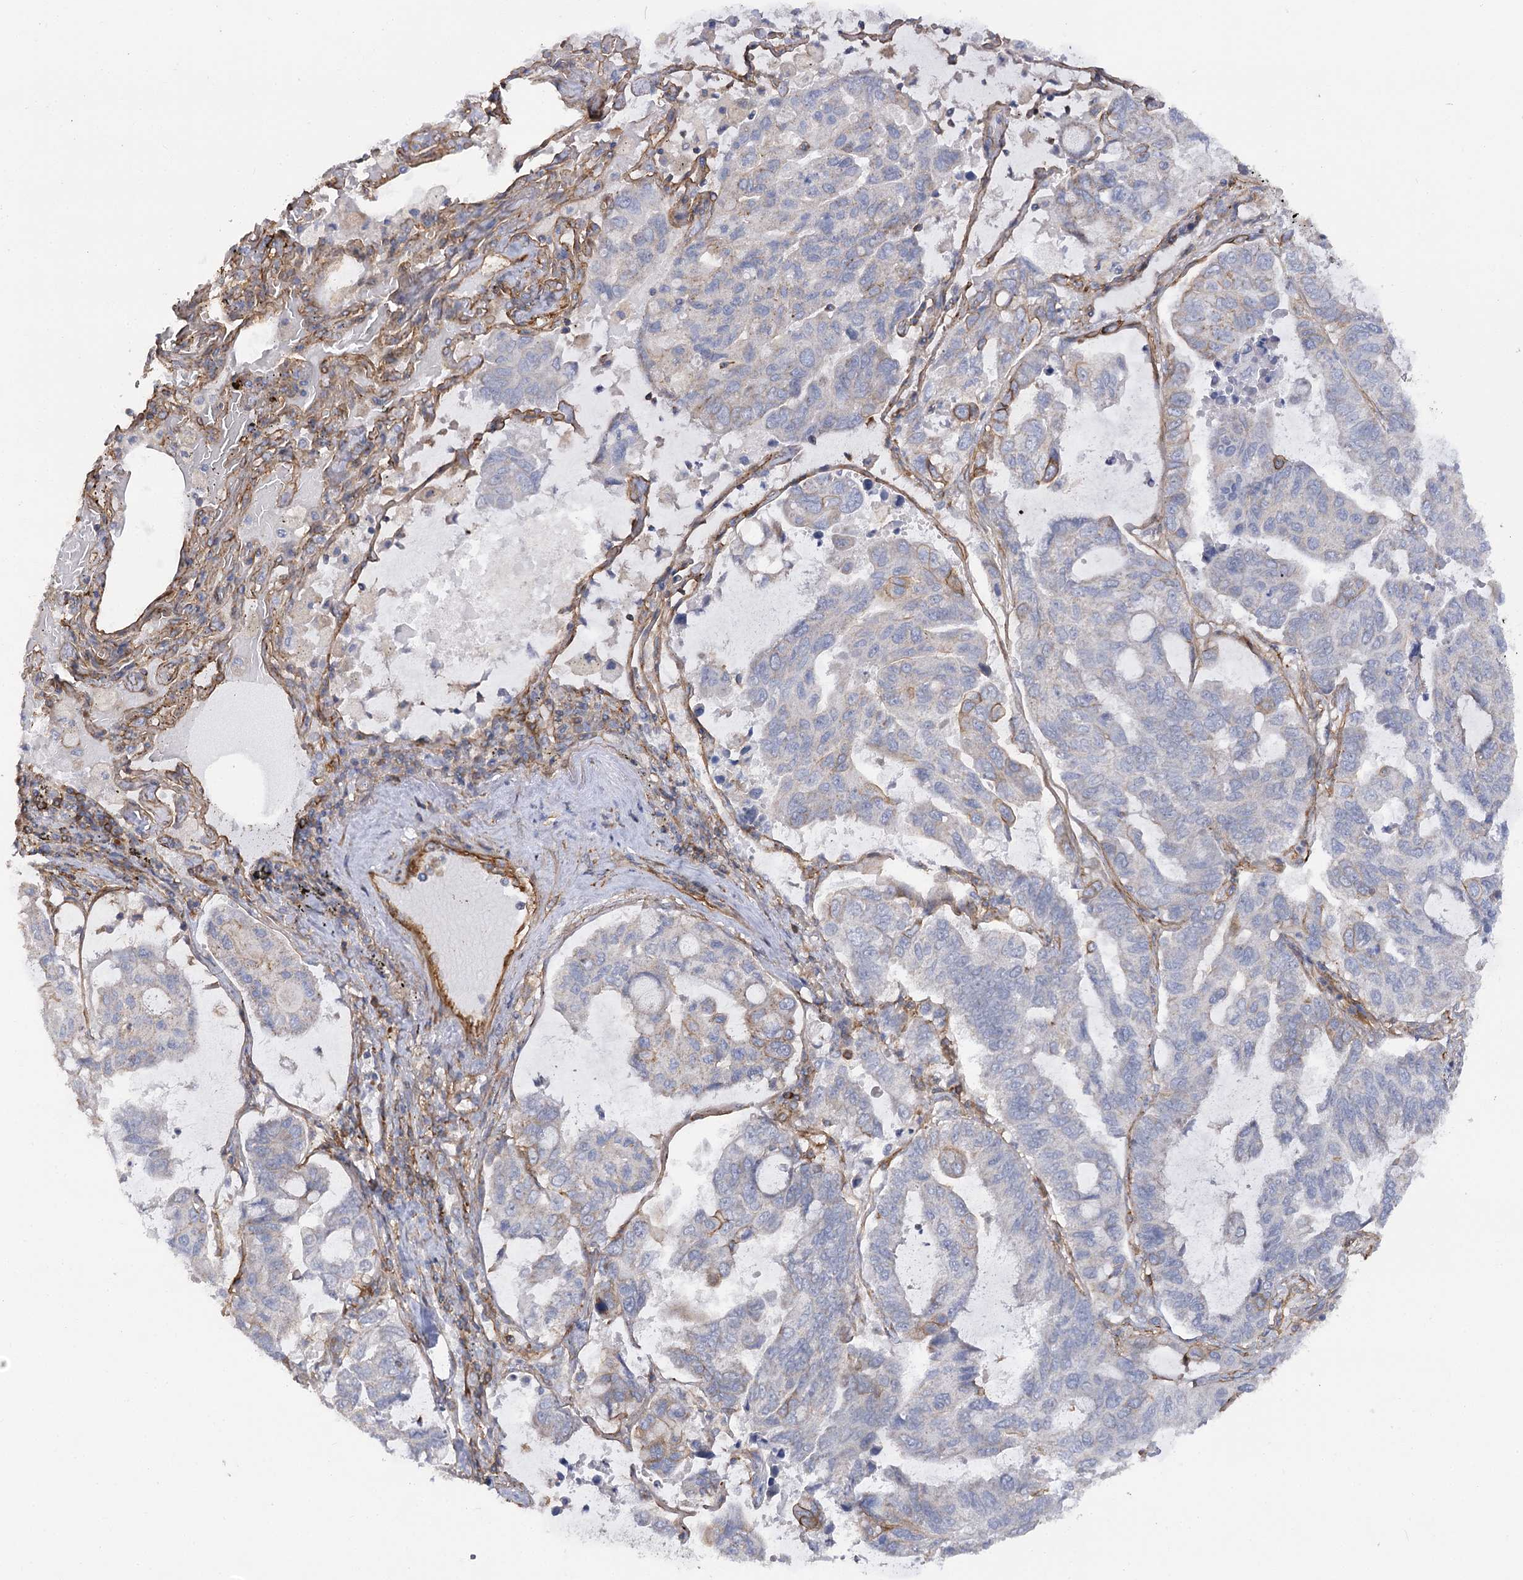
{"staining": {"intensity": "negative", "quantity": "none", "location": "none"}, "tissue": "lung cancer", "cell_type": "Tumor cells", "image_type": "cancer", "snomed": [{"axis": "morphology", "description": "Adenocarcinoma, NOS"}, {"axis": "topography", "description": "Lung"}], "caption": "Micrograph shows no protein expression in tumor cells of lung cancer tissue. (DAB (3,3'-diaminobenzidine) immunohistochemistry (IHC), high magnification).", "gene": "SYNPO2", "patient": {"sex": "male", "age": 64}}